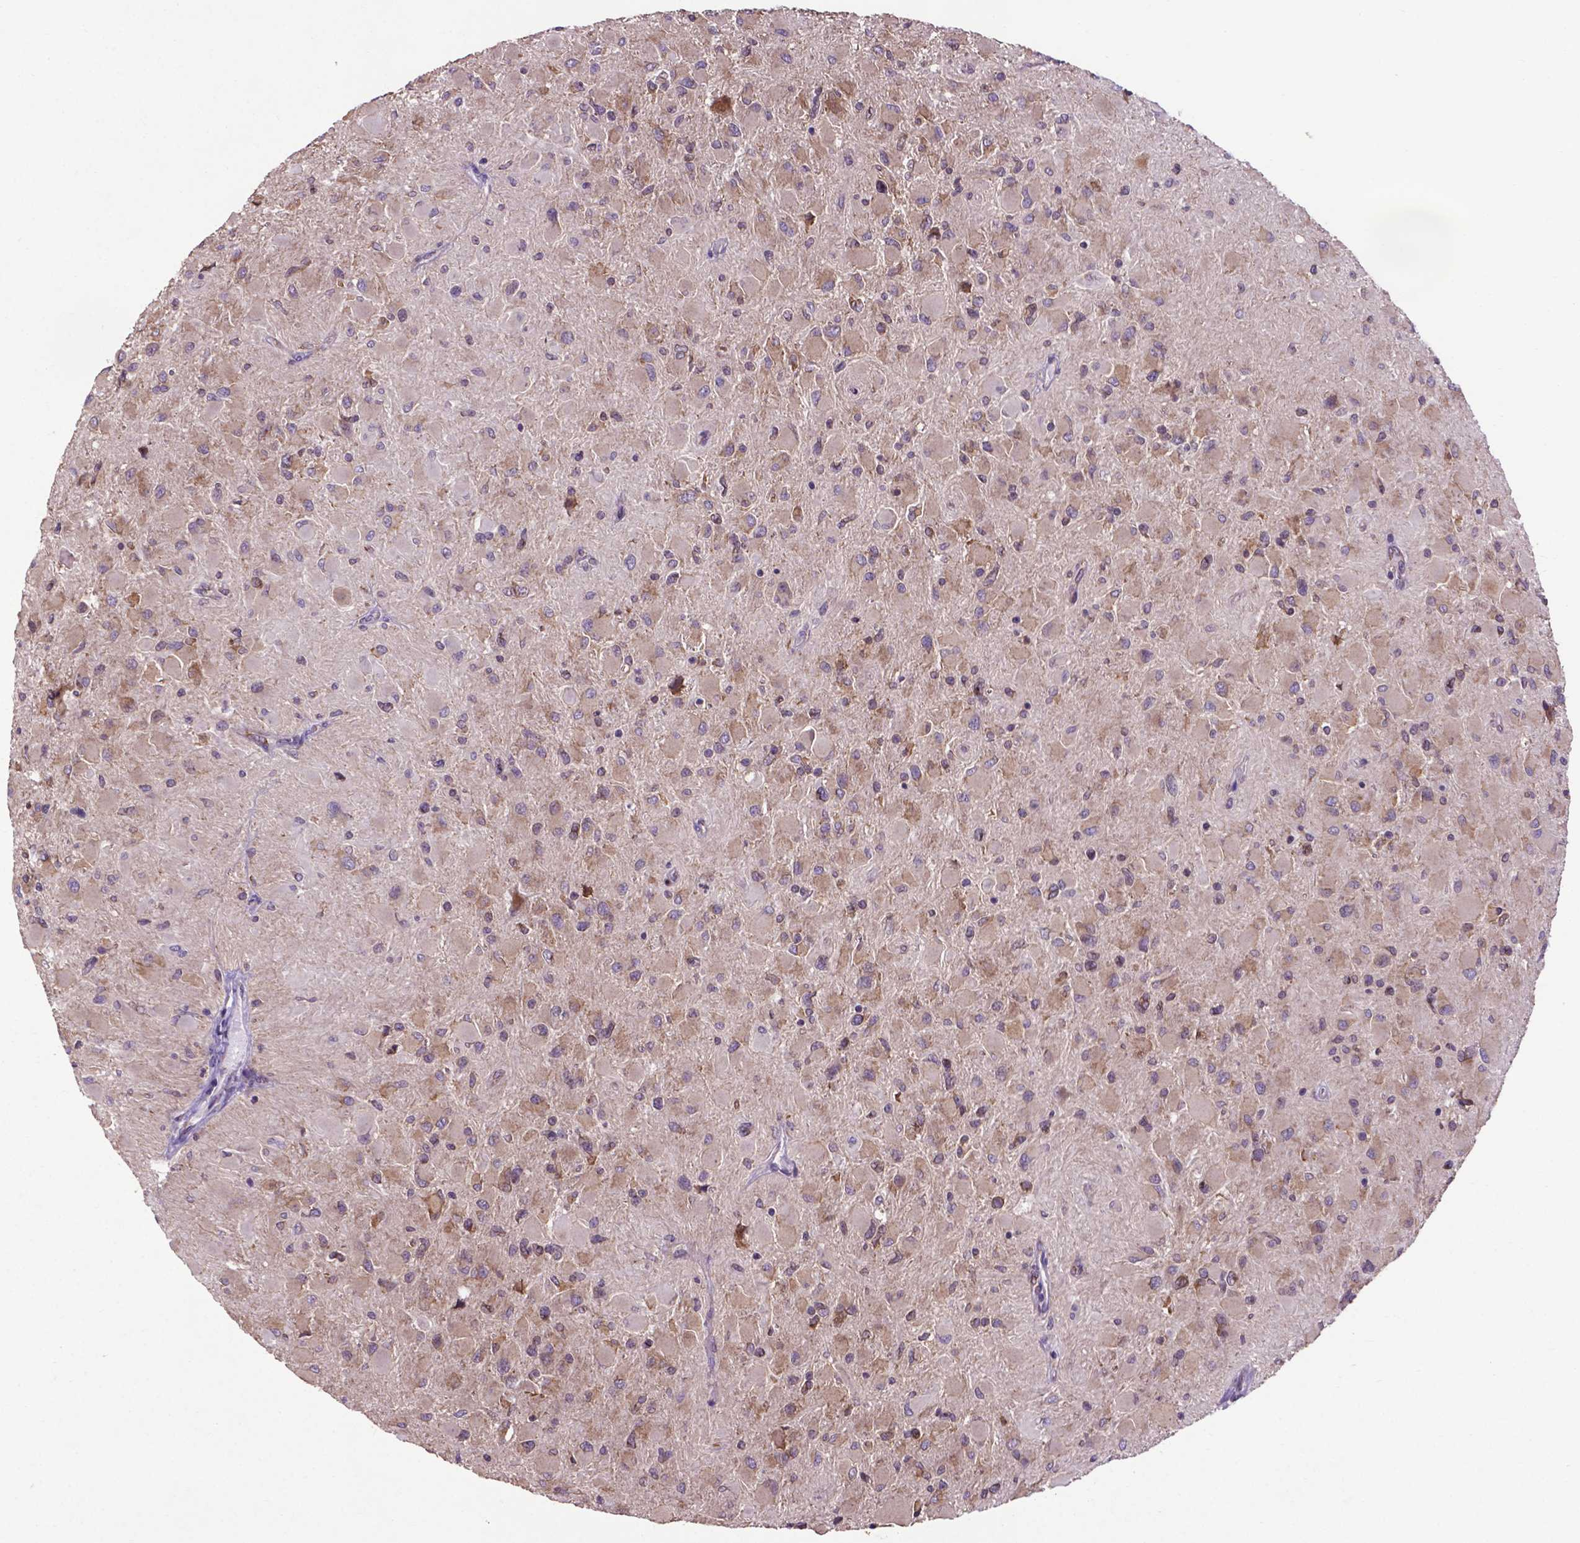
{"staining": {"intensity": "weak", "quantity": ">75%", "location": "cytoplasmic/membranous"}, "tissue": "glioma", "cell_type": "Tumor cells", "image_type": "cancer", "snomed": [{"axis": "morphology", "description": "Glioma, malignant, High grade"}, {"axis": "topography", "description": "Cerebral cortex"}], "caption": "This is an image of immunohistochemistry staining of glioma, which shows weak positivity in the cytoplasmic/membranous of tumor cells.", "gene": "WDR83OS", "patient": {"sex": "female", "age": 36}}